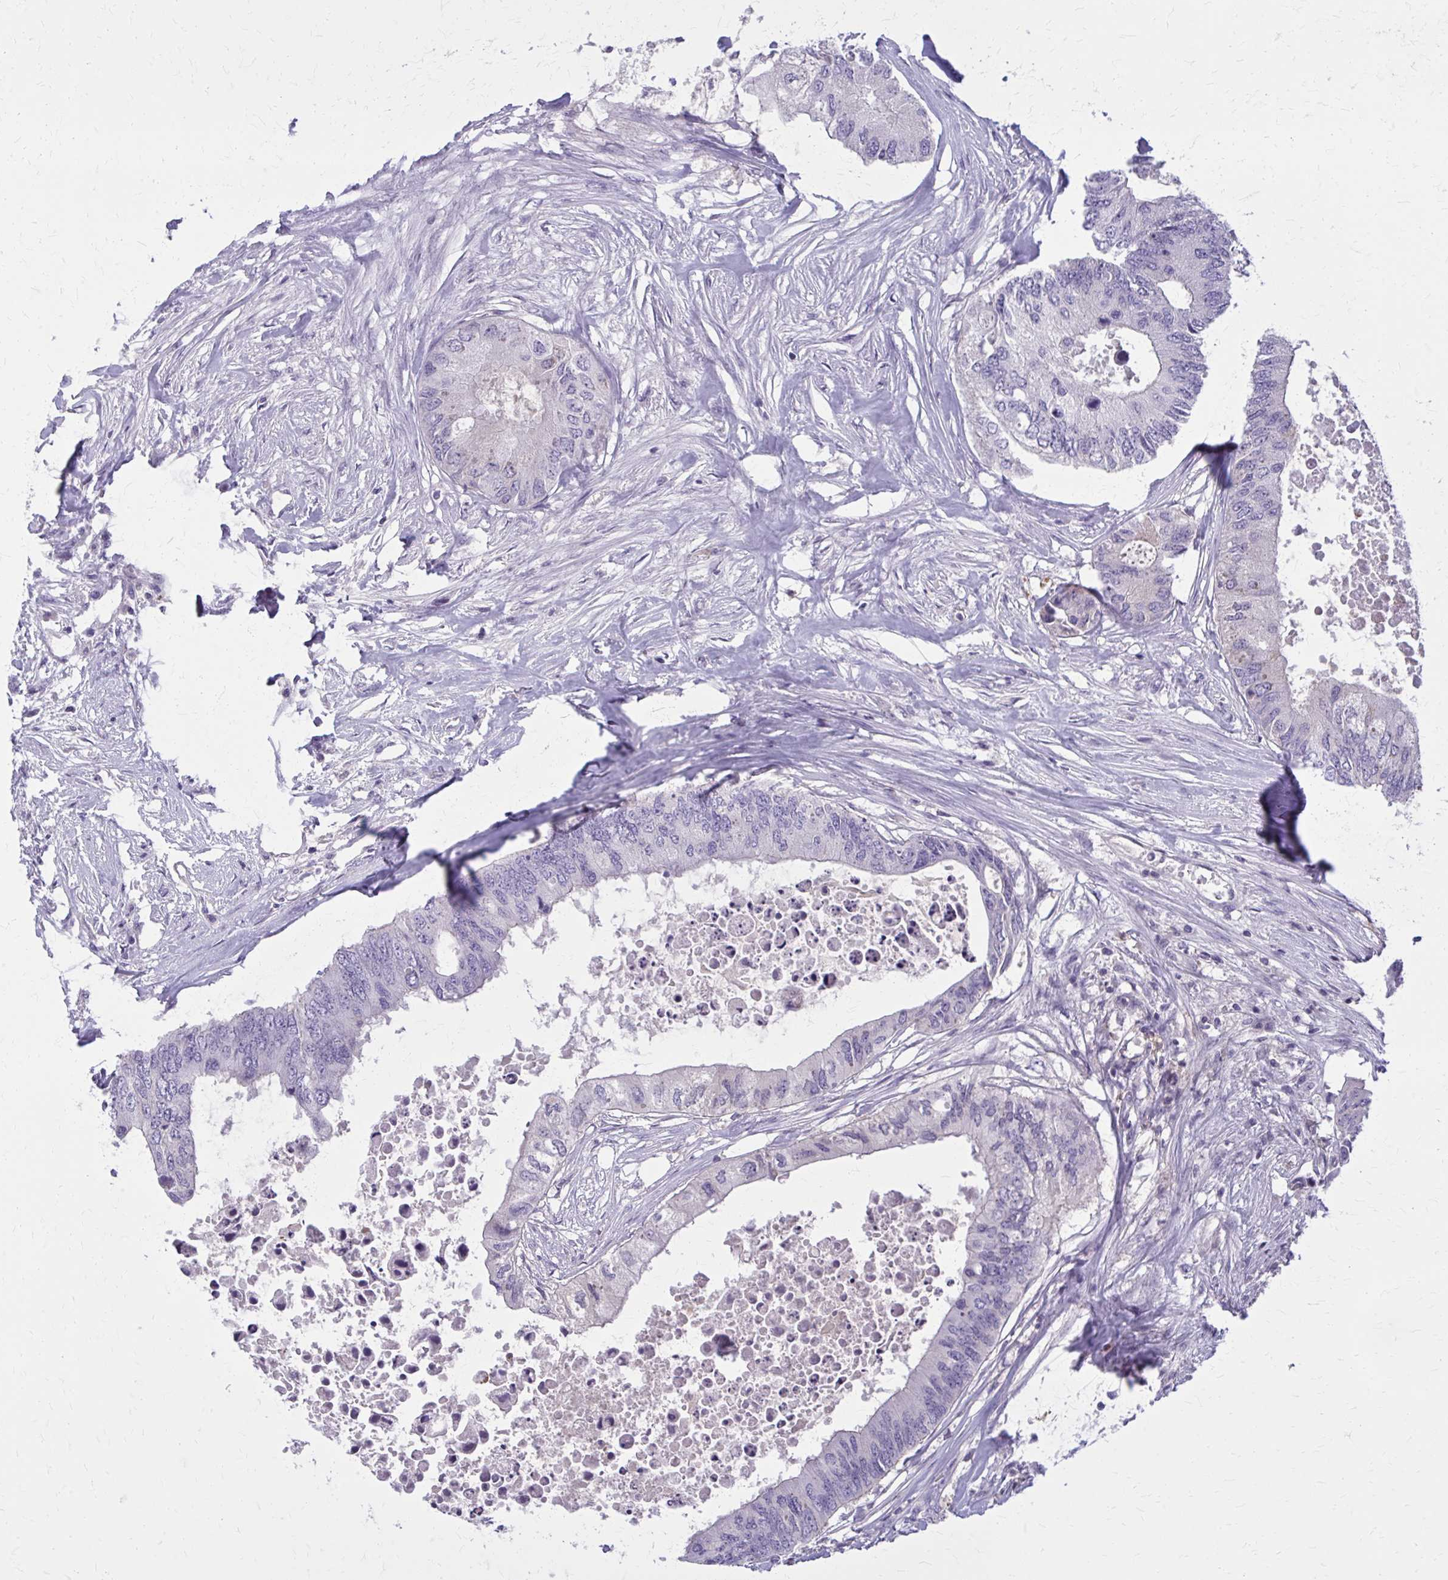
{"staining": {"intensity": "negative", "quantity": "none", "location": "none"}, "tissue": "colorectal cancer", "cell_type": "Tumor cells", "image_type": "cancer", "snomed": [{"axis": "morphology", "description": "Adenocarcinoma, NOS"}, {"axis": "topography", "description": "Colon"}], "caption": "A micrograph of colorectal cancer stained for a protein reveals no brown staining in tumor cells. (DAB (3,3'-diaminobenzidine) IHC with hematoxylin counter stain).", "gene": "OR4A47", "patient": {"sex": "male", "age": 71}}